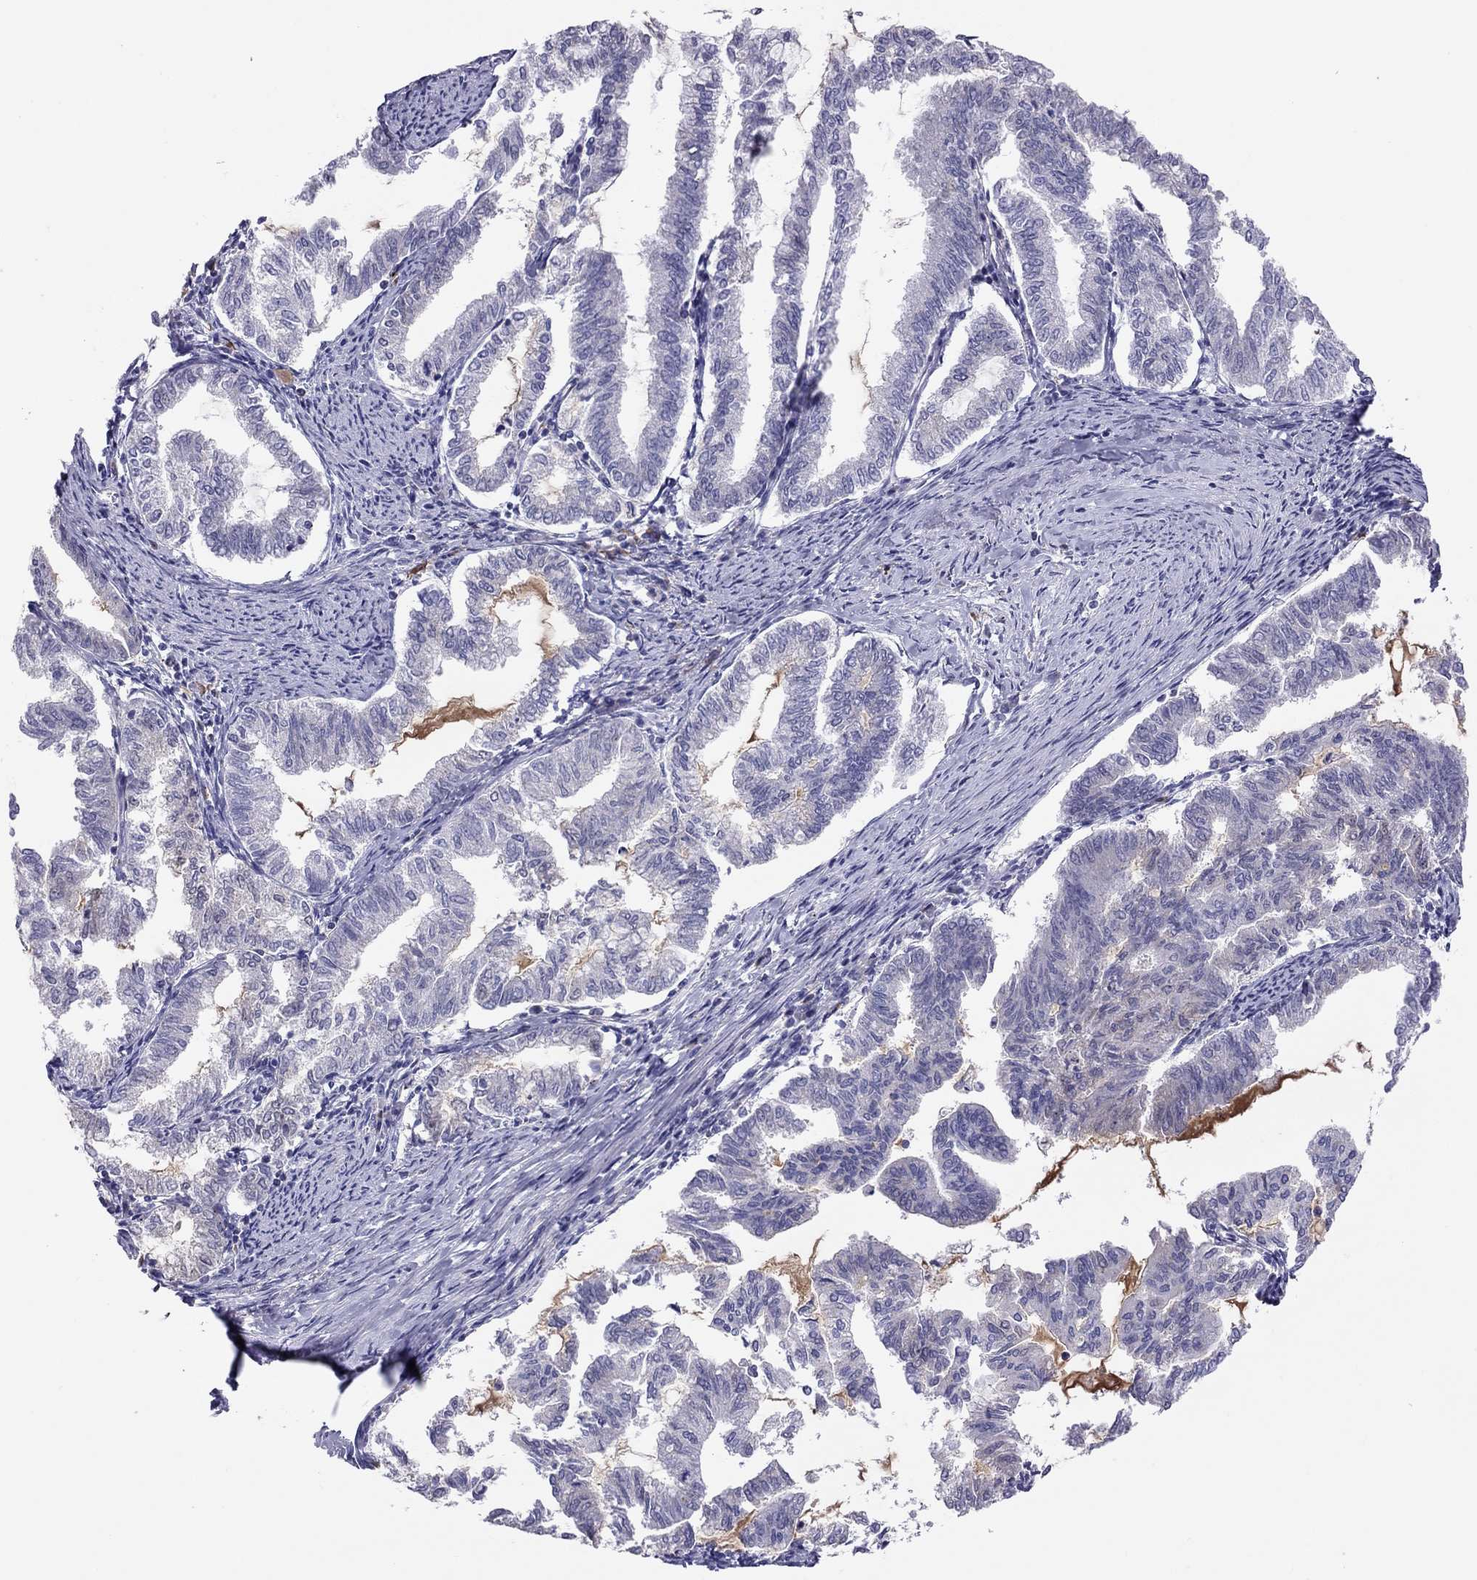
{"staining": {"intensity": "negative", "quantity": "none", "location": "none"}, "tissue": "endometrial cancer", "cell_type": "Tumor cells", "image_type": "cancer", "snomed": [{"axis": "morphology", "description": "Adenocarcinoma, NOS"}, {"axis": "topography", "description": "Endometrium"}], "caption": "A photomicrograph of human adenocarcinoma (endometrial) is negative for staining in tumor cells.", "gene": "FRMD1", "patient": {"sex": "female", "age": 79}}